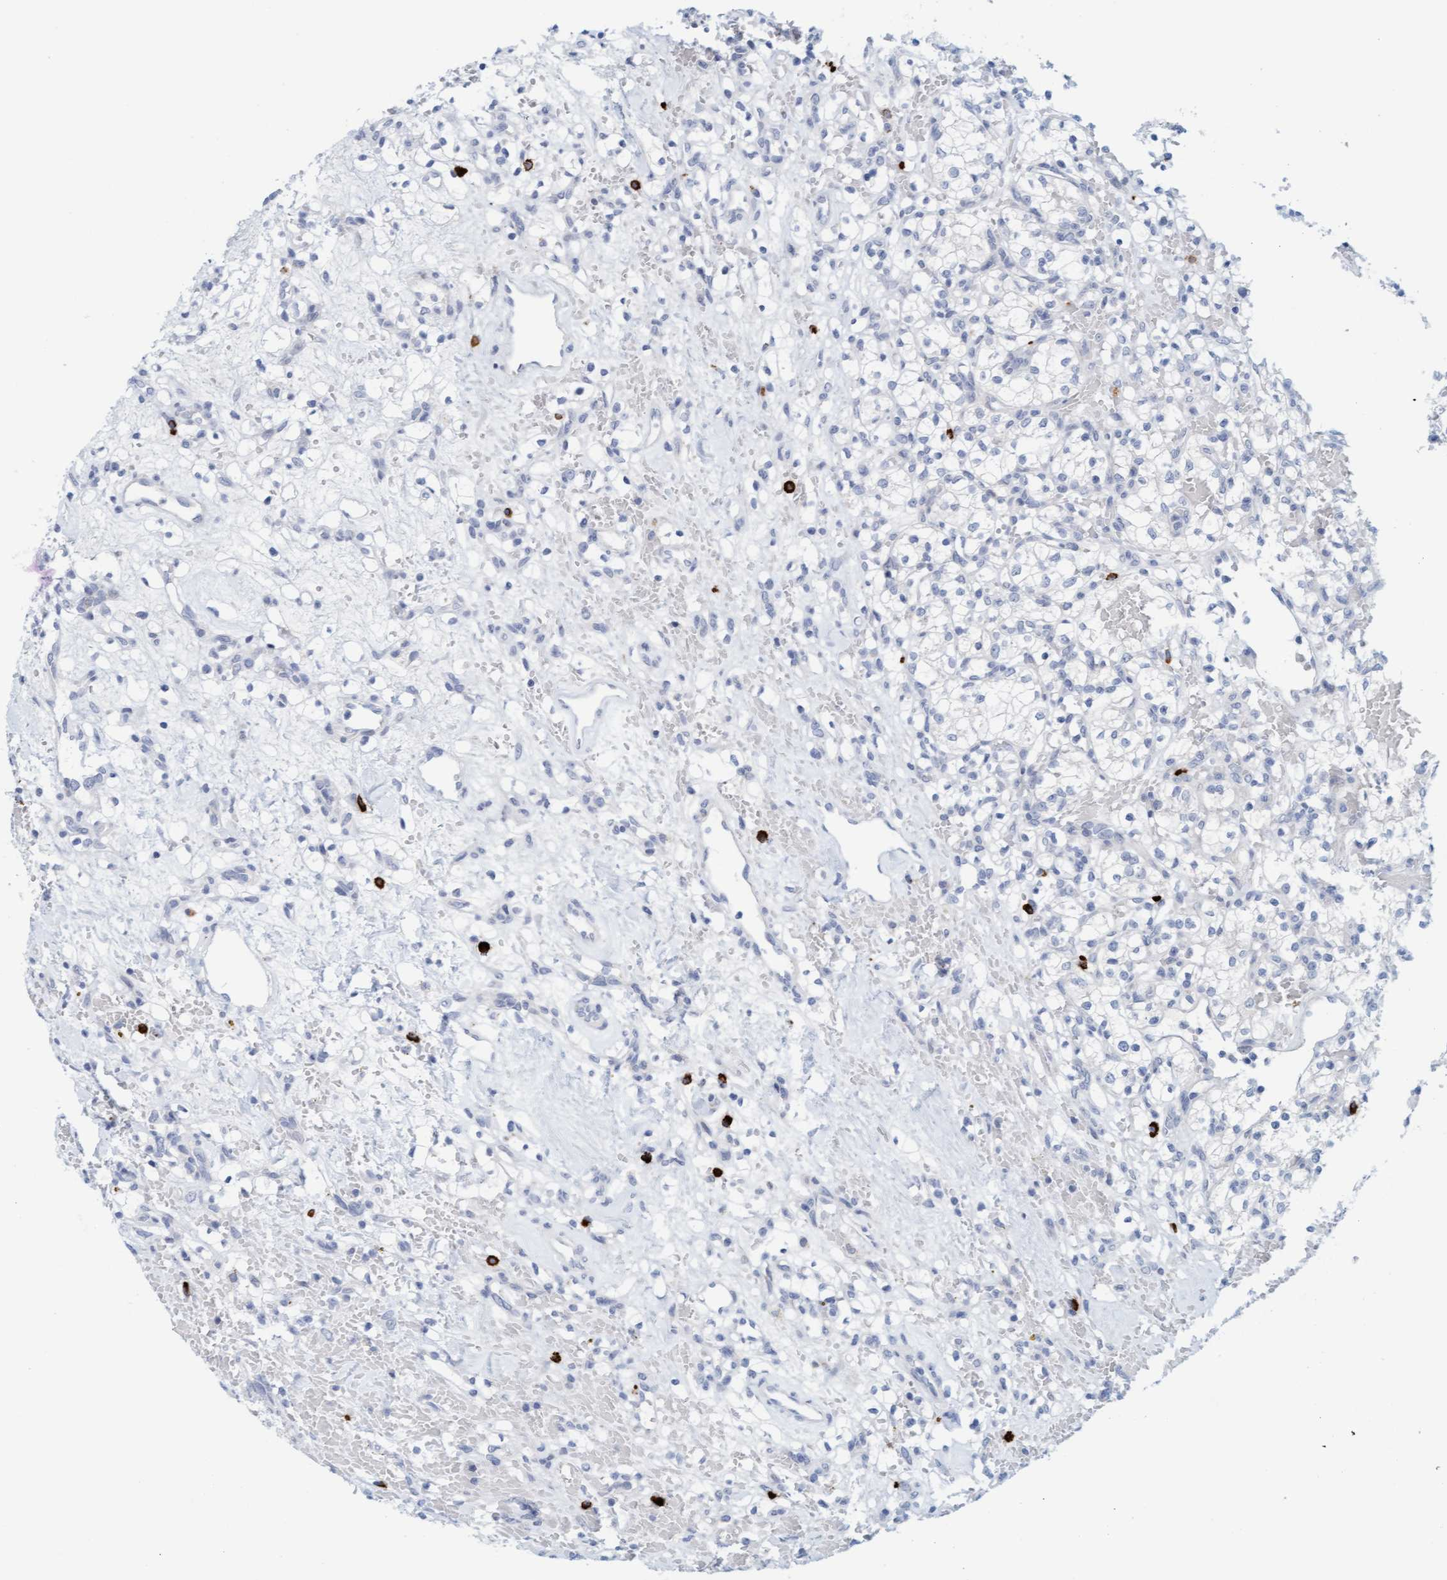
{"staining": {"intensity": "negative", "quantity": "none", "location": "none"}, "tissue": "renal cancer", "cell_type": "Tumor cells", "image_type": "cancer", "snomed": [{"axis": "morphology", "description": "Adenocarcinoma, NOS"}, {"axis": "topography", "description": "Kidney"}], "caption": "An image of renal adenocarcinoma stained for a protein exhibits no brown staining in tumor cells.", "gene": "CPA3", "patient": {"sex": "female", "age": 60}}